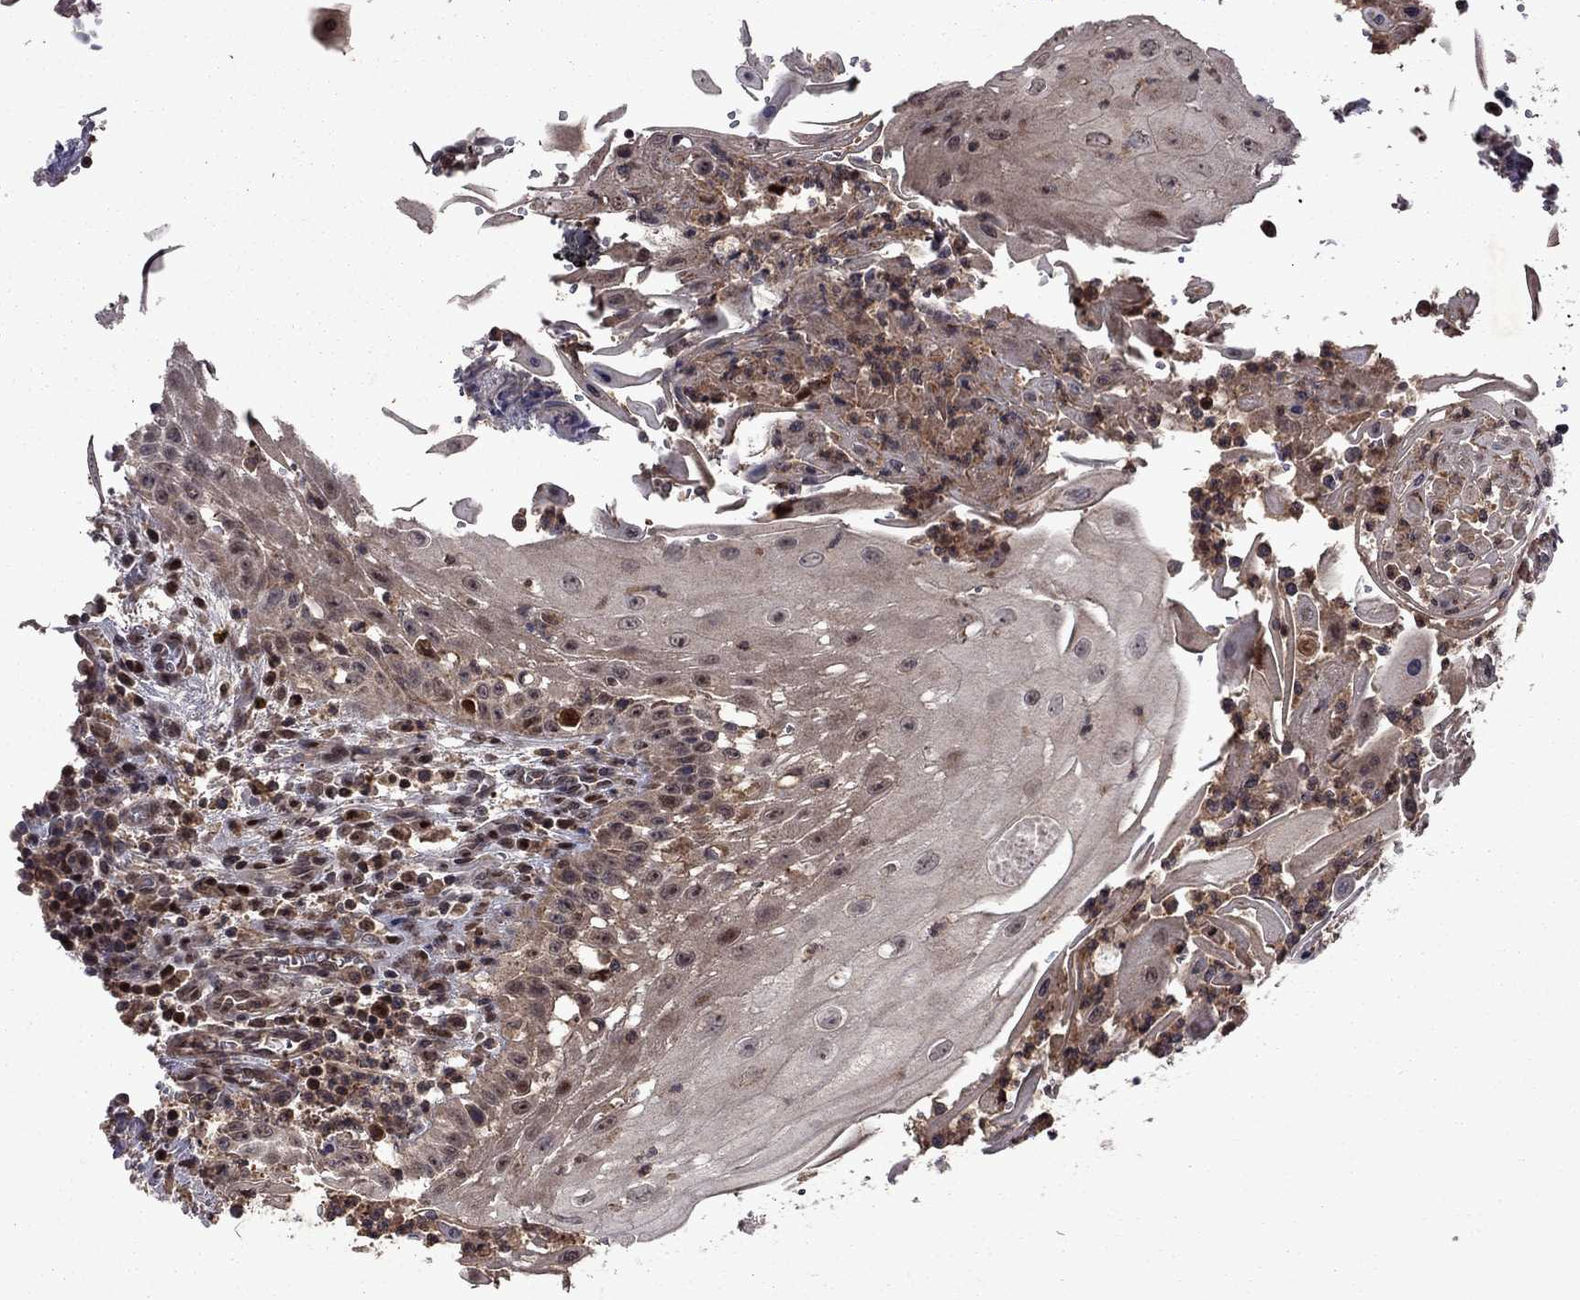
{"staining": {"intensity": "moderate", "quantity": "<25%", "location": "cytoplasmic/membranous"}, "tissue": "head and neck cancer", "cell_type": "Tumor cells", "image_type": "cancer", "snomed": [{"axis": "morphology", "description": "Squamous cell carcinoma, NOS"}, {"axis": "topography", "description": "Oral tissue"}, {"axis": "topography", "description": "Head-Neck"}], "caption": "Head and neck cancer tissue displays moderate cytoplasmic/membranous staining in about <25% of tumor cells, visualized by immunohistochemistry. The staining was performed using DAB to visualize the protein expression in brown, while the nuclei were stained in blue with hematoxylin (Magnification: 20x).", "gene": "IPP", "patient": {"sex": "male", "age": 58}}